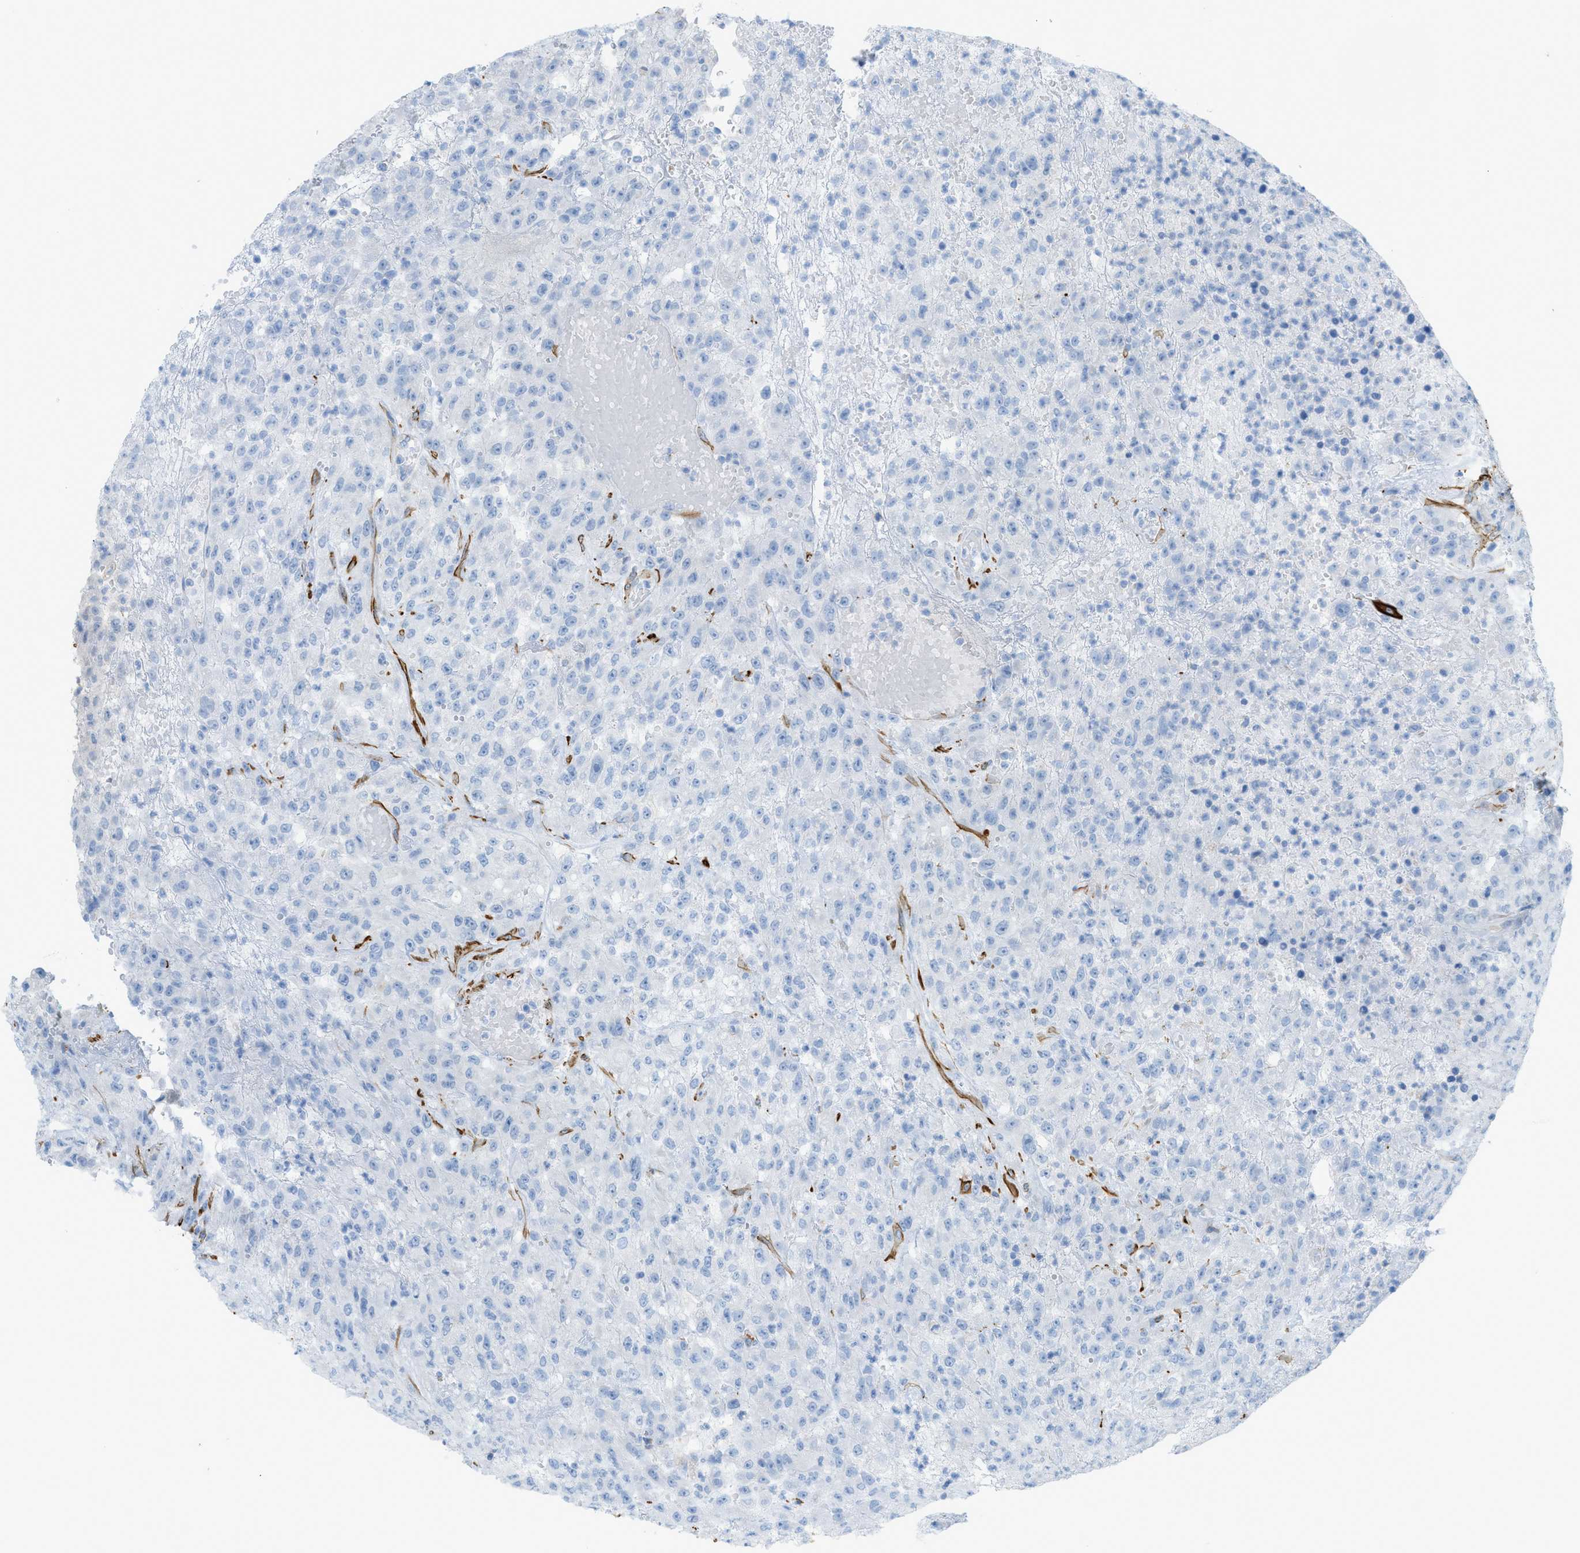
{"staining": {"intensity": "negative", "quantity": "none", "location": "none"}, "tissue": "urothelial cancer", "cell_type": "Tumor cells", "image_type": "cancer", "snomed": [{"axis": "morphology", "description": "Urothelial carcinoma, High grade"}, {"axis": "topography", "description": "Urinary bladder"}], "caption": "The IHC micrograph has no significant expression in tumor cells of high-grade urothelial carcinoma tissue.", "gene": "MYH11", "patient": {"sex": "male", "age": 46}}